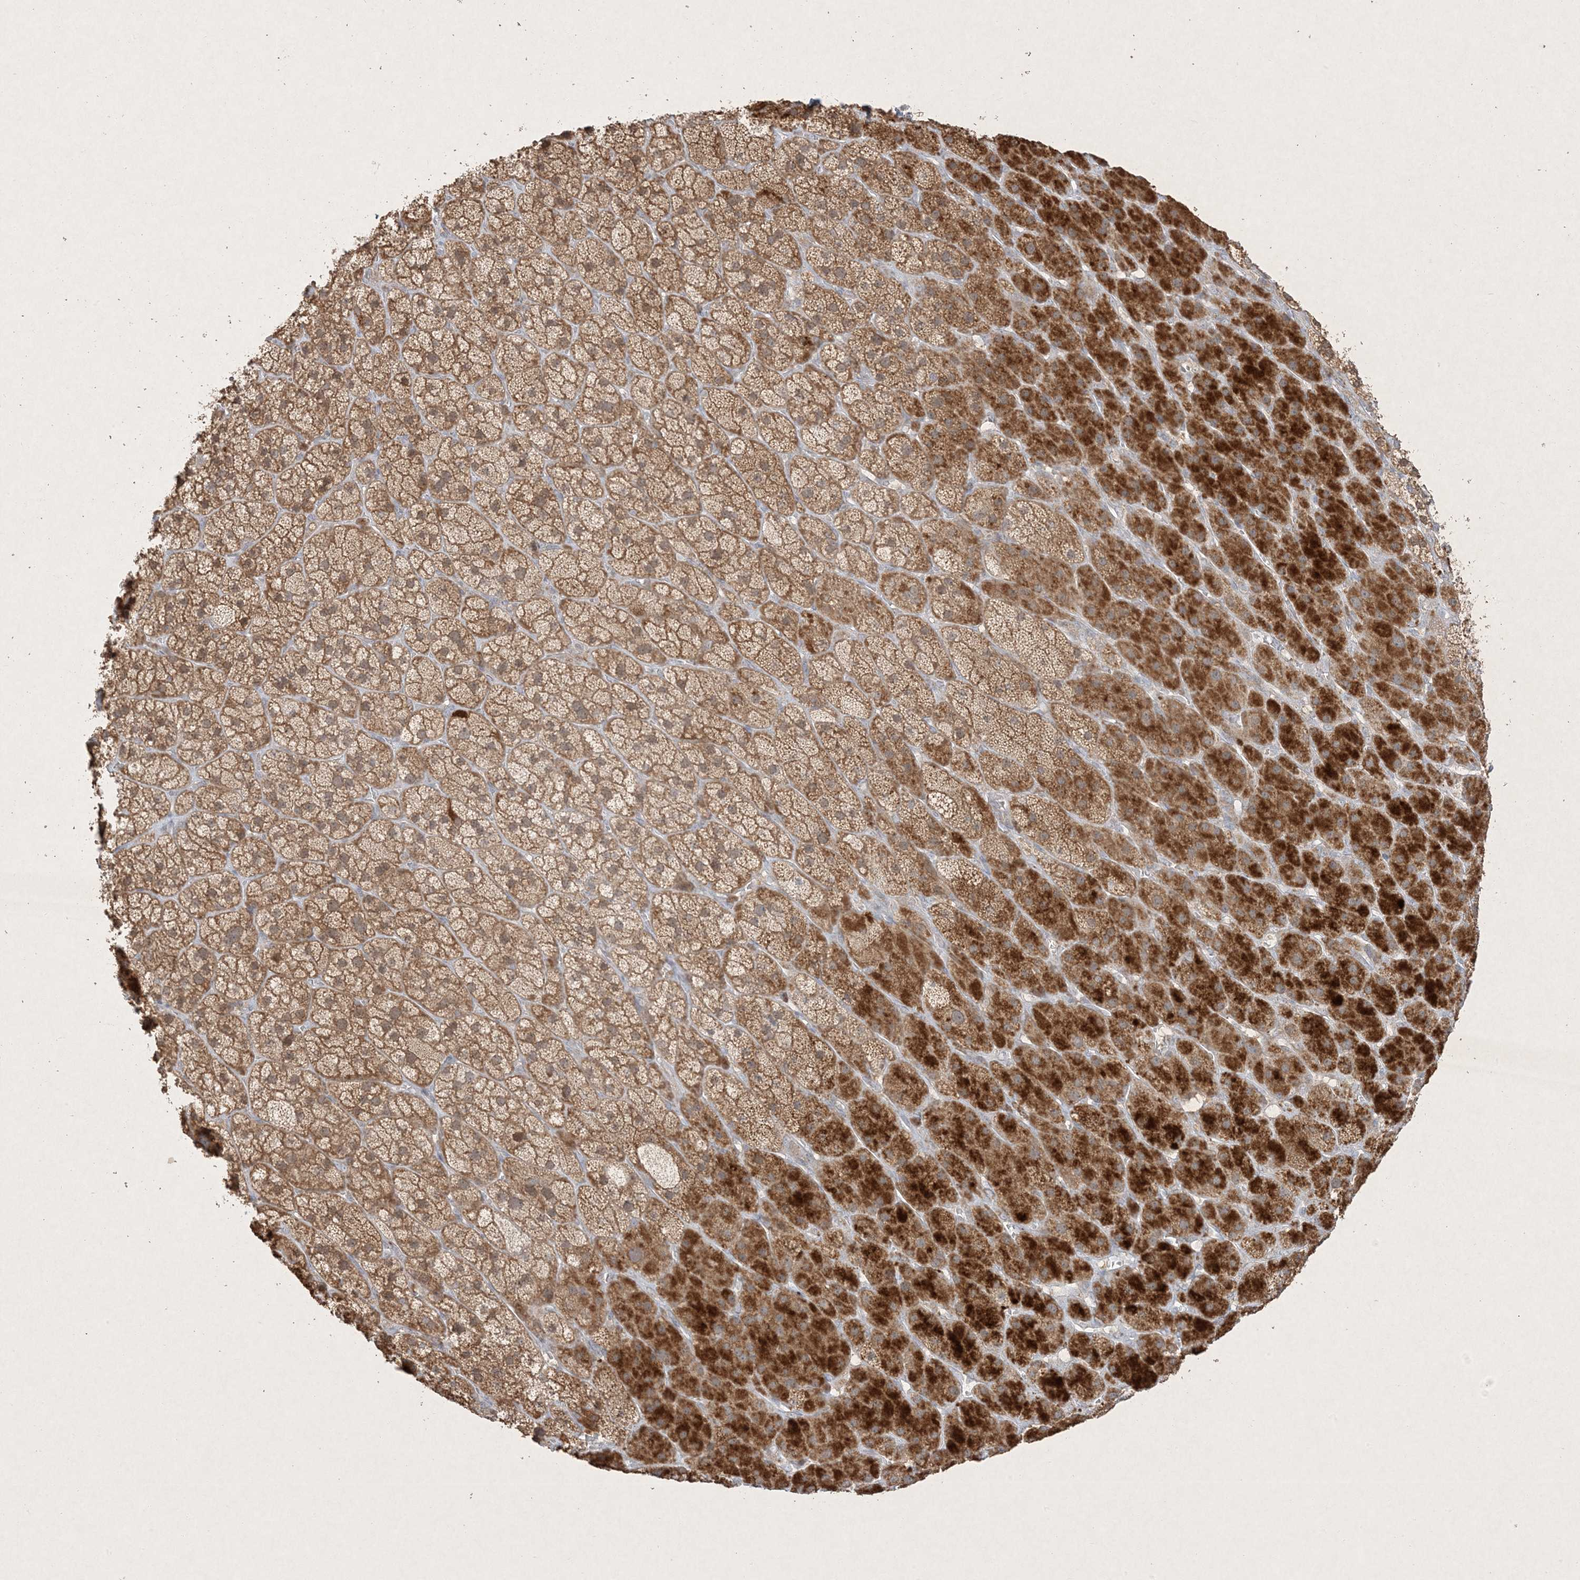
{"staining": {"intensity": "strong", "quantity": ">75%", "location": "cytoplasmic/membranous"}, "tissue": "adrenal gland", "cell_type": "Glandular cells", "image_type": "normal", "snomed": [{"axis": "morphology", "description": "Normal tissue, NOS"}, {"axis": "topography", "description": "Adrenal gland"}], "caption": "Strong cytoplasmic/membranous protein positivity is present in approximately >75% of glandular cells in adrenal gland.", "gene": "PRSS36", "patient": {"sex": "male", "age": 61}}